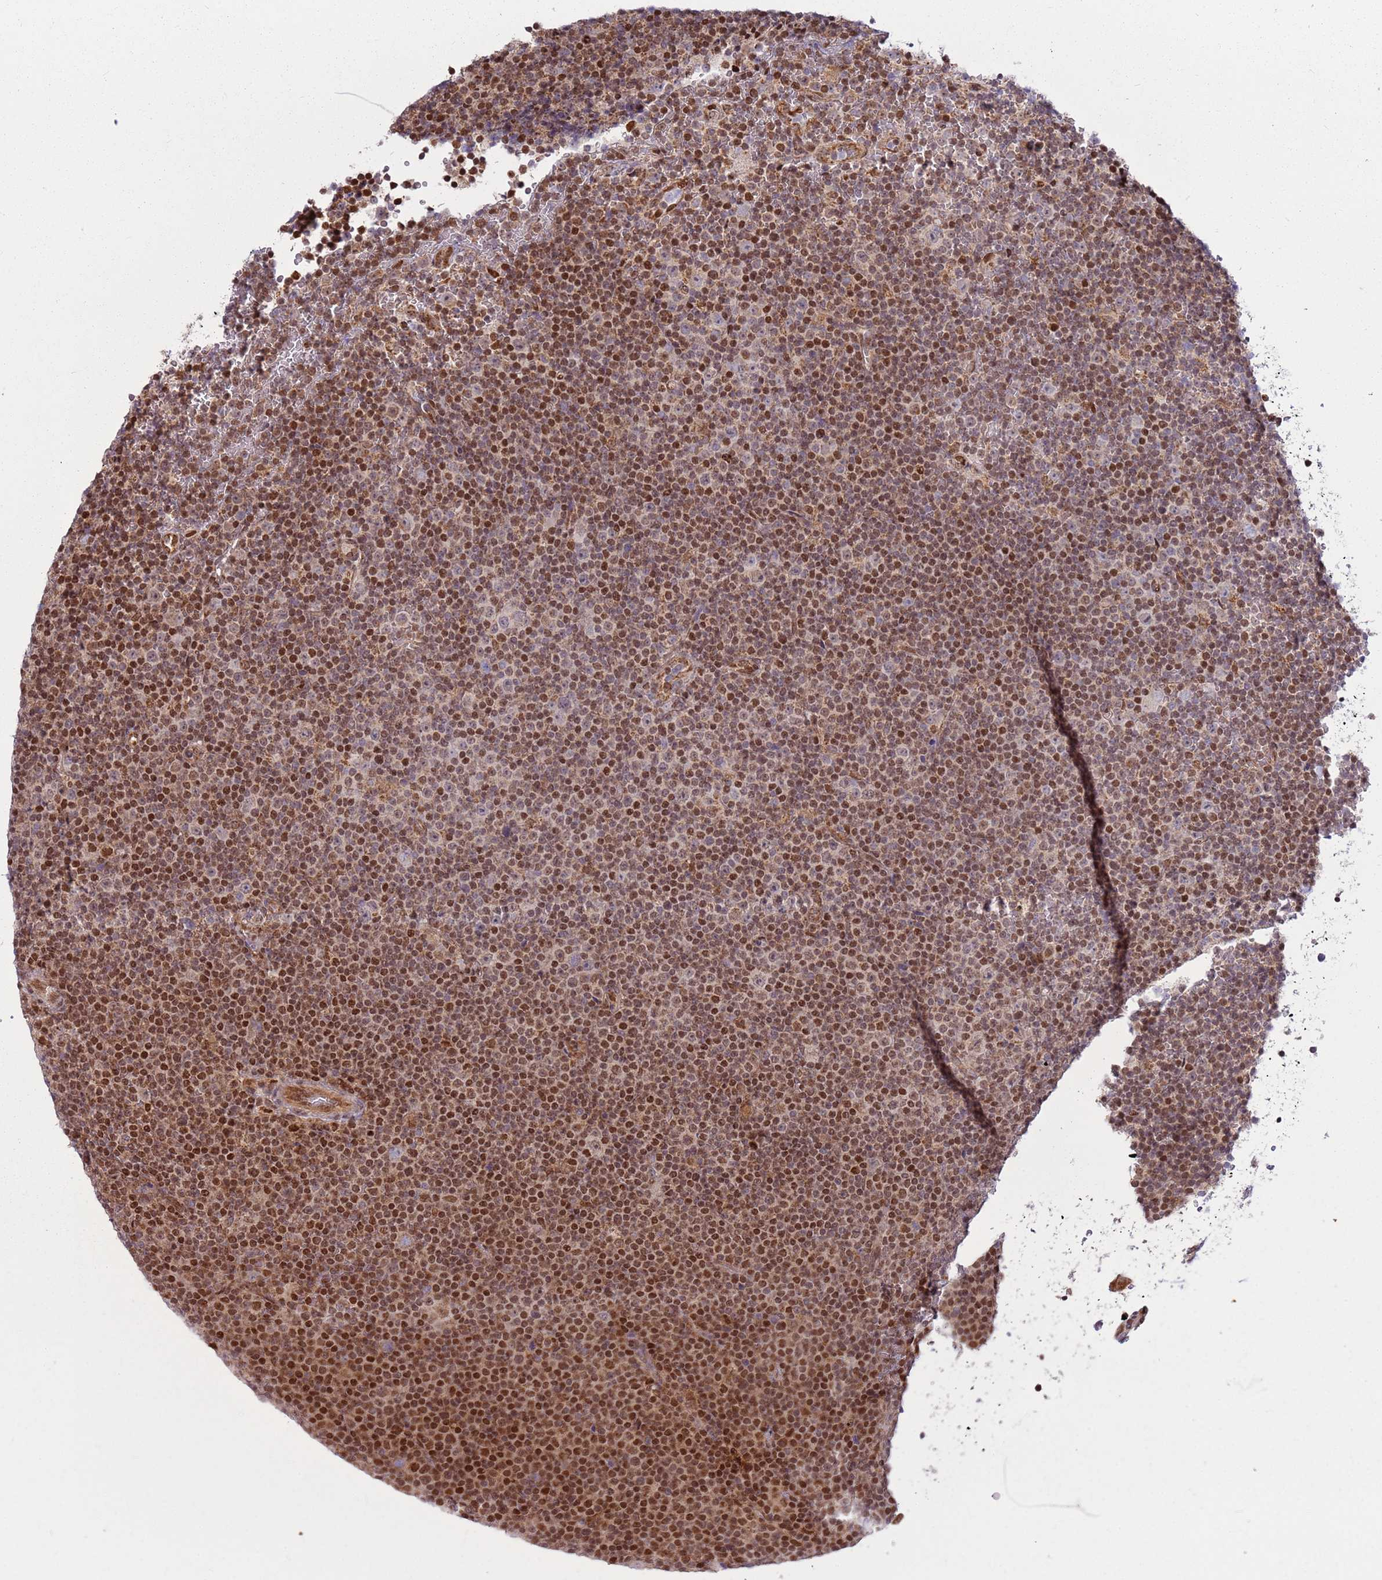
{"staining": {"intensity": "moderate", "quantity": ">75%", "location": "cytoplasmic/membranous,nuclear"}, "tissue": "lymphoma", "cell_type": "Tumor cells", "image_type": "cancer", "snomed": [{"axis": "morphology", "description": "Malignant lymphoma, non-Hodgkin's type, Low grade"}, {"axis": "topography", "description": "Lymph node"}], "caption": "Human lymphoma stained for a protein (brown) displays moderate cytoplasmic/membranous and nuclear positive positivity in approximately >75% of tumor cells.", "gene": "PCTP", "patient": {"sex": "female", "age": 67}}